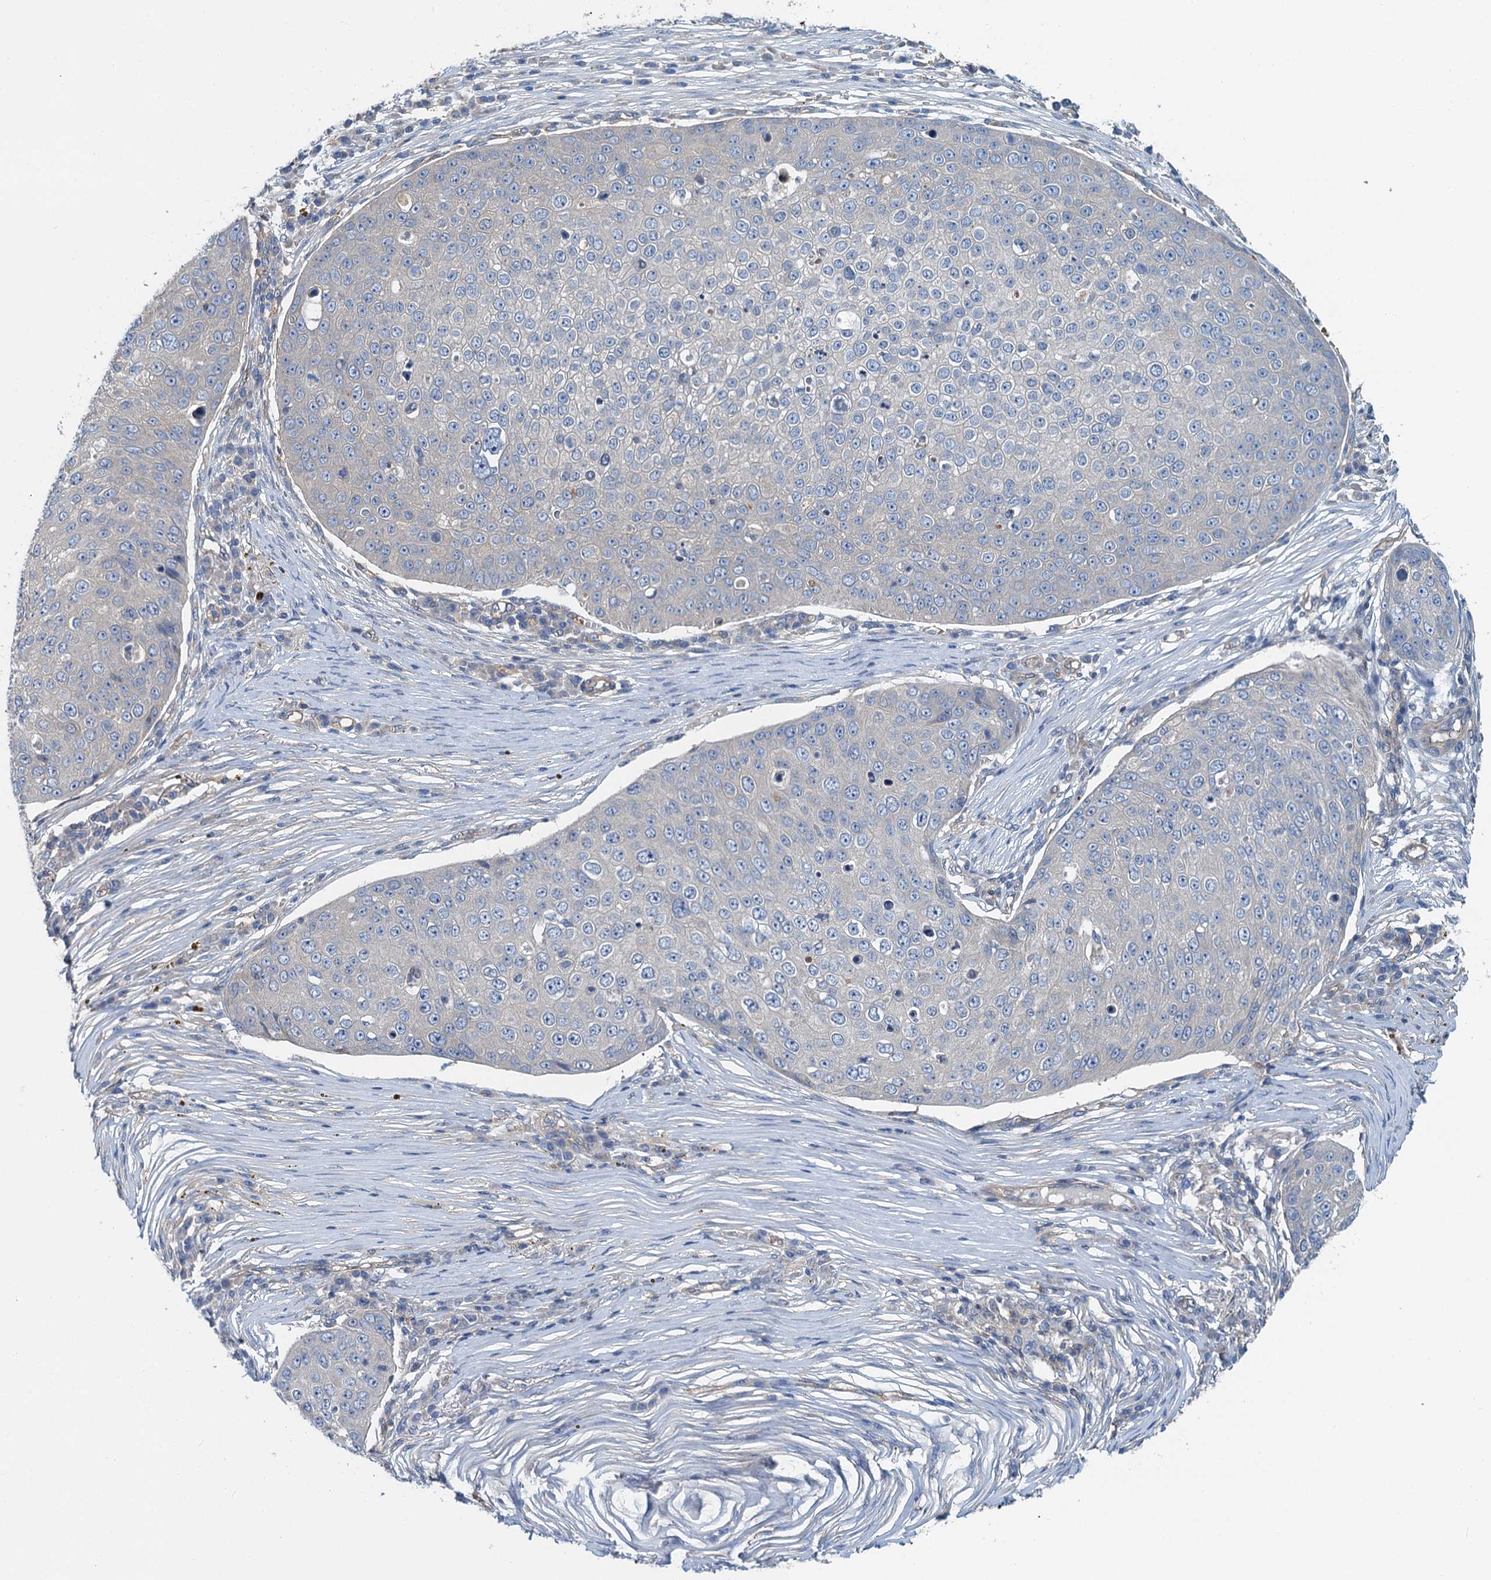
{"staining": {"intensity": "negative", "quantity": "none", "location": "none"}, "tissue": "skin cancer", "cell_type": "Tumor cells", "image_type": "cancer", "snomed": [{"axis": "morphology", "description": "Squamous cell carcinoma, NOS"}, {"axis": "topography", "description": "Skin"}], "caption": "IHC micrograph of neoplastic tissue: skin cancer stained with DAB (3,3'-diaminobenzidine) displays no significant protein staining in tumor cells.", "gene": "ROGDI", "patient": {"sex": "male", "age": 71}}